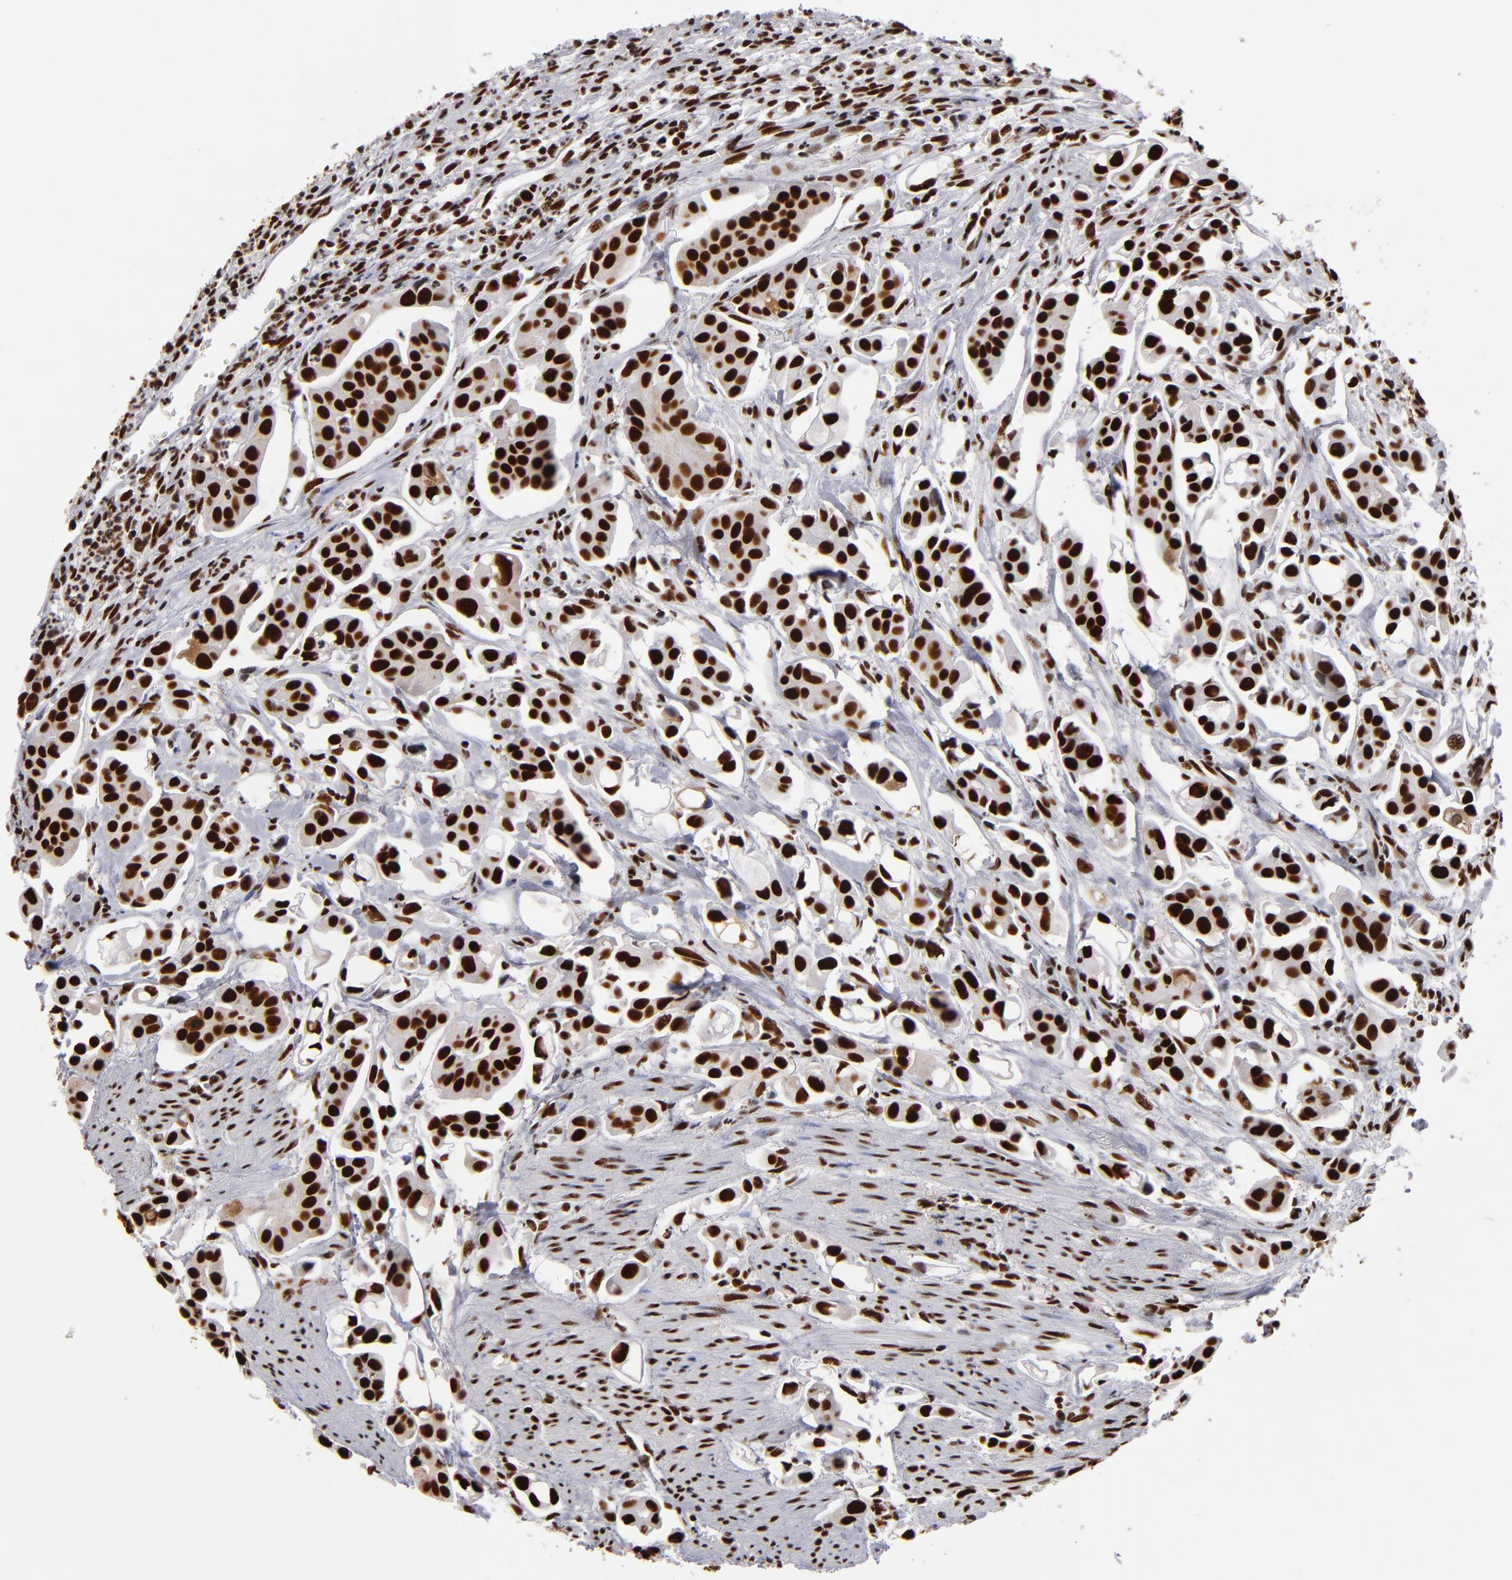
{"staining": {"intensity": "strong", "quantity": ">75%", "location": "nuclear"}, "tissue": "urothelial cancer", "cell_type": "Tumor cells", "image_type": "cancer", "snomed": [{"axis": "morphology", "description": "Urothelial carcinoma, High grade"}, {"axis": "topography", "description": "Urinary bladder"}], "caption": "High-power microscopy captured an immunohistochemistry (IHC) micrograph of high-grade urothelial carcinoma, revealing strong nuclear staining in about >75% of tumor cells.", "gene": "MRE11", "patient": {"sex": "male", "age": 66}}